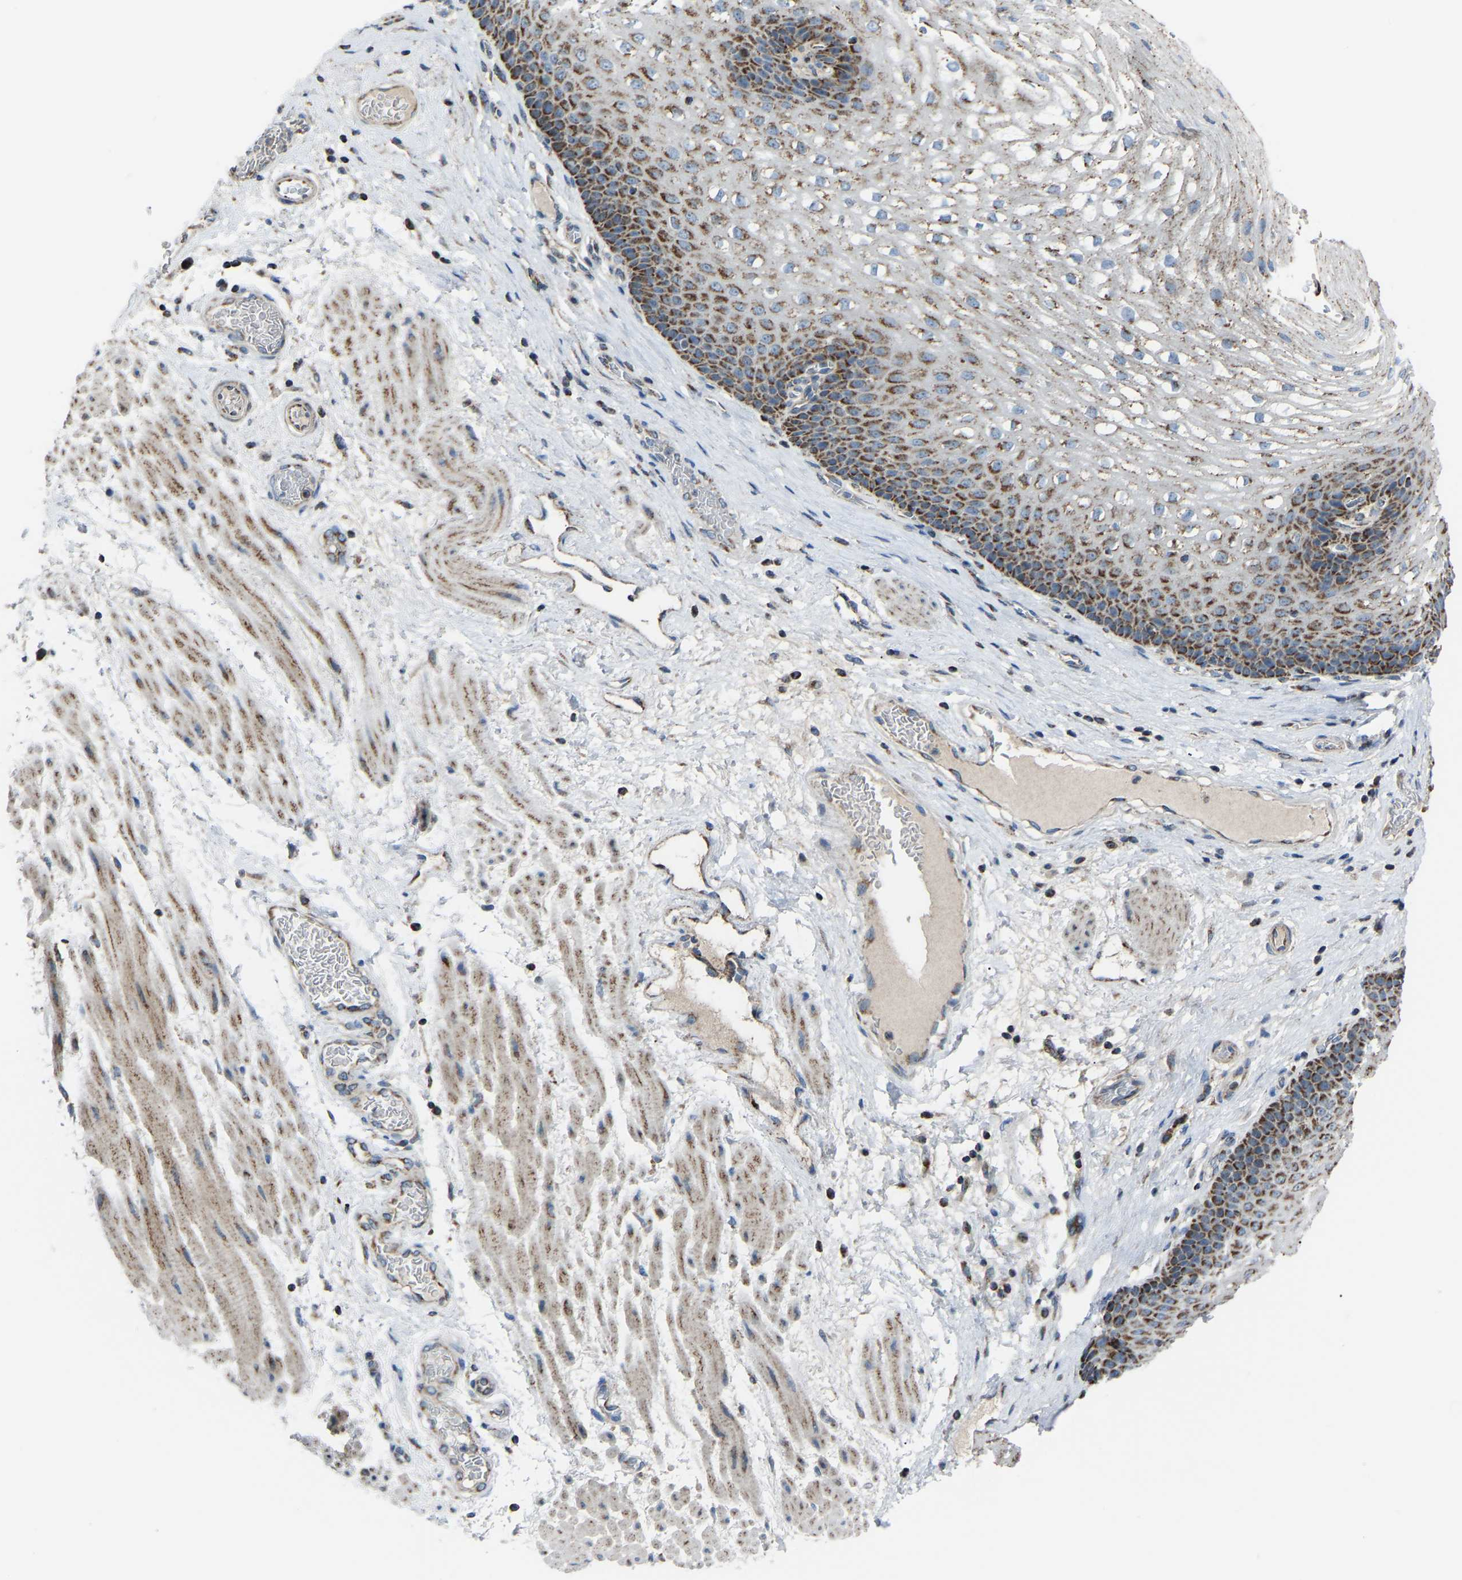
{"staining": {"intensity": "strong", "quantity": ">75%", "location": "cytoplasmic/membranous"}, "tissue": "esophagus", "cell_type": "Squamous epithelial cells", "image_type": "normal", "snomed": [{"axis": "morphology", "description": "Normal tissue, NOS"}, {"axis": "topography", "description": "Esophagus"}], "caption": "High-magnification brightfield microscopy of unremarkable esophagus stained with DAB (brown) and counterstained with hematoxylin (blue). squamous epithelial cells exhibit strong cytoplasmic/membranous positivity is appreciated in about>75% of cells. (DAB (3,3'-diaminobenzidine) = brown stain, brightfield microscopy at high magnification).", "gene": "CANT1", "patient": {"sex": "male", "age": 48}}